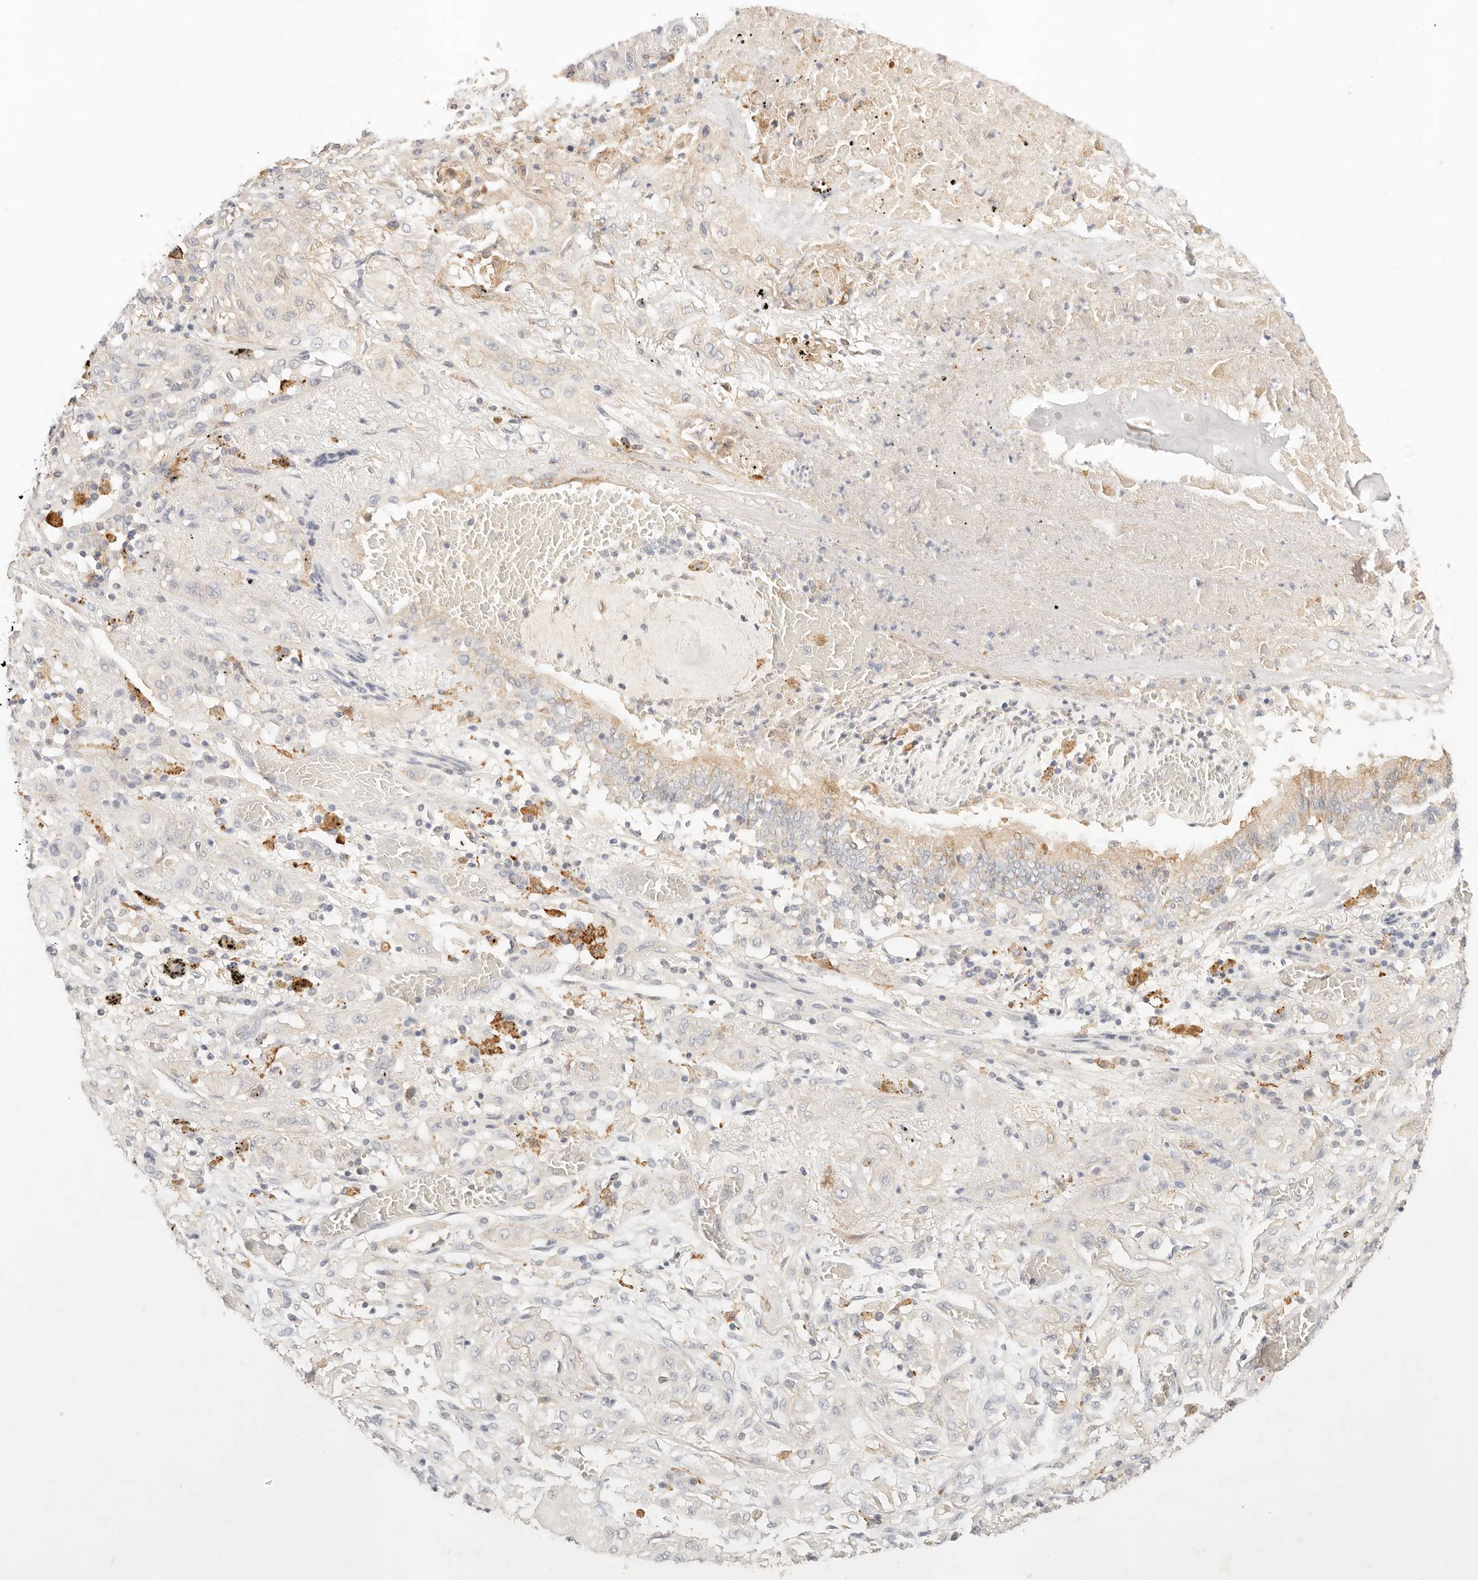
{"staining": {"intensity": "weak", "quantity": "<25%", "location": "cytoplasmic/membranous"}, "tissue": "lung cancer", "cell_type": "Tumor cells", "image_type": "cancer", "snomed": [{"axis": "morphology", "description": "Squamous cell carcinoma, NOS"}, {"axis": "topography", "description": "Lung"}], "caption": "This is an immunohistochemistry histopathology image of human lung cancer (squamous cell carcinoma). There is no positivity in tumor cells.", "gene": "HK2", "patient": {"sex": "female", "age": 47}}